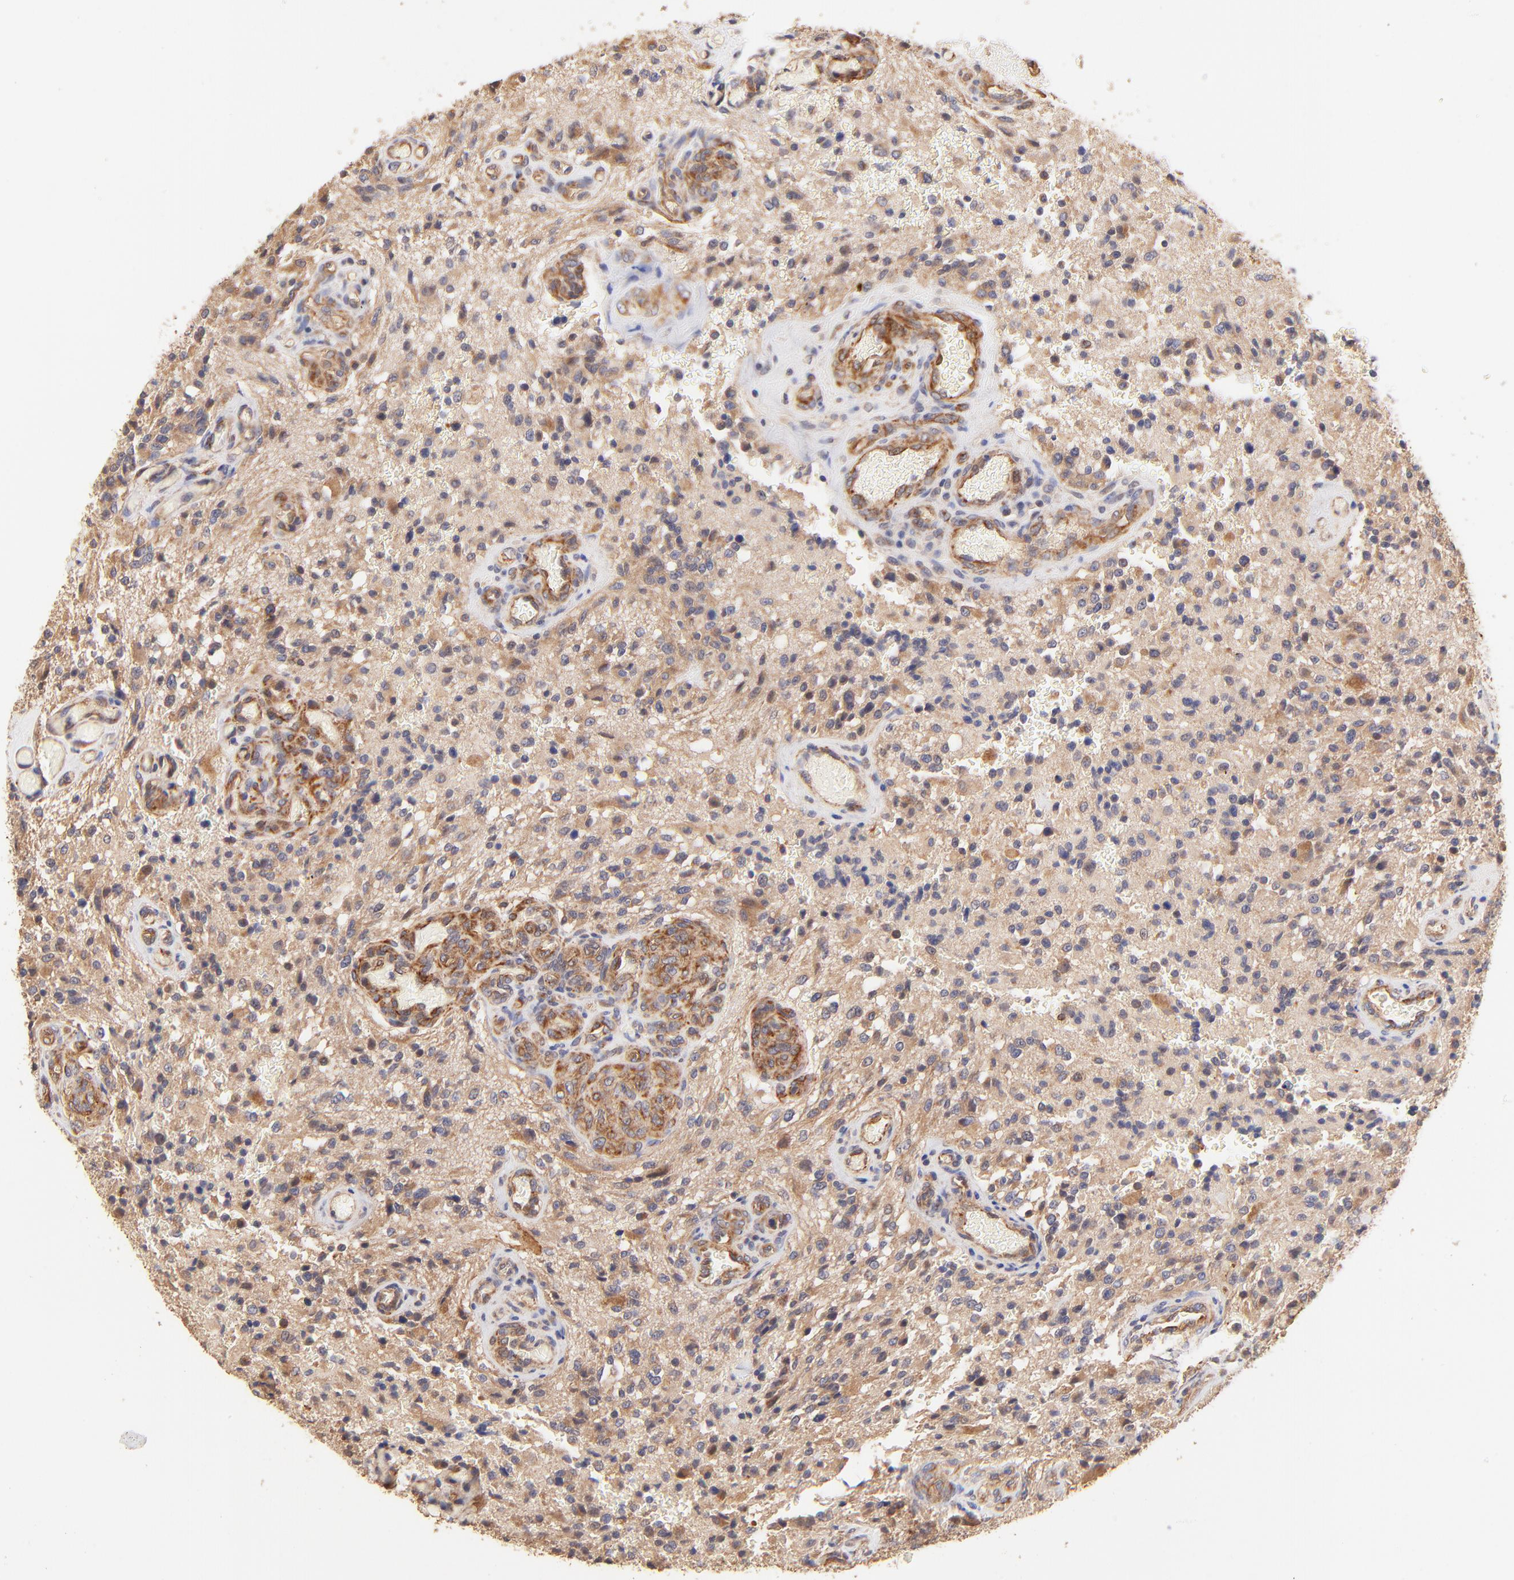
{"staining": {"intensity": "moderate", "quantity": "25%-75%", "location": "cytoplasmic/membranous"}, "tissue": "glioma", "cell_type": "Tumor cells", "image_type": "cancer", "snomed": [{"axis": "morphology", "description": "Normal tissue, NOS"}, {"axis": "morphology", "description": "Glioma, malignant, High grade"}, {"axis": "topography", "description": "Cerebral cortex"}], "caption": "High-magnification brightfield microscopy of glioma stained with DAB (3,3'-diaminobenzidine) (brown) and counterstained with hematoxylin (blue). tumor cells exhibit moderate cytoplasmic/membranous positivity is identified in about25%-75% of cells.", "gene": "TNFAIP3", "patient": {"sex": "male", "age": 56}}